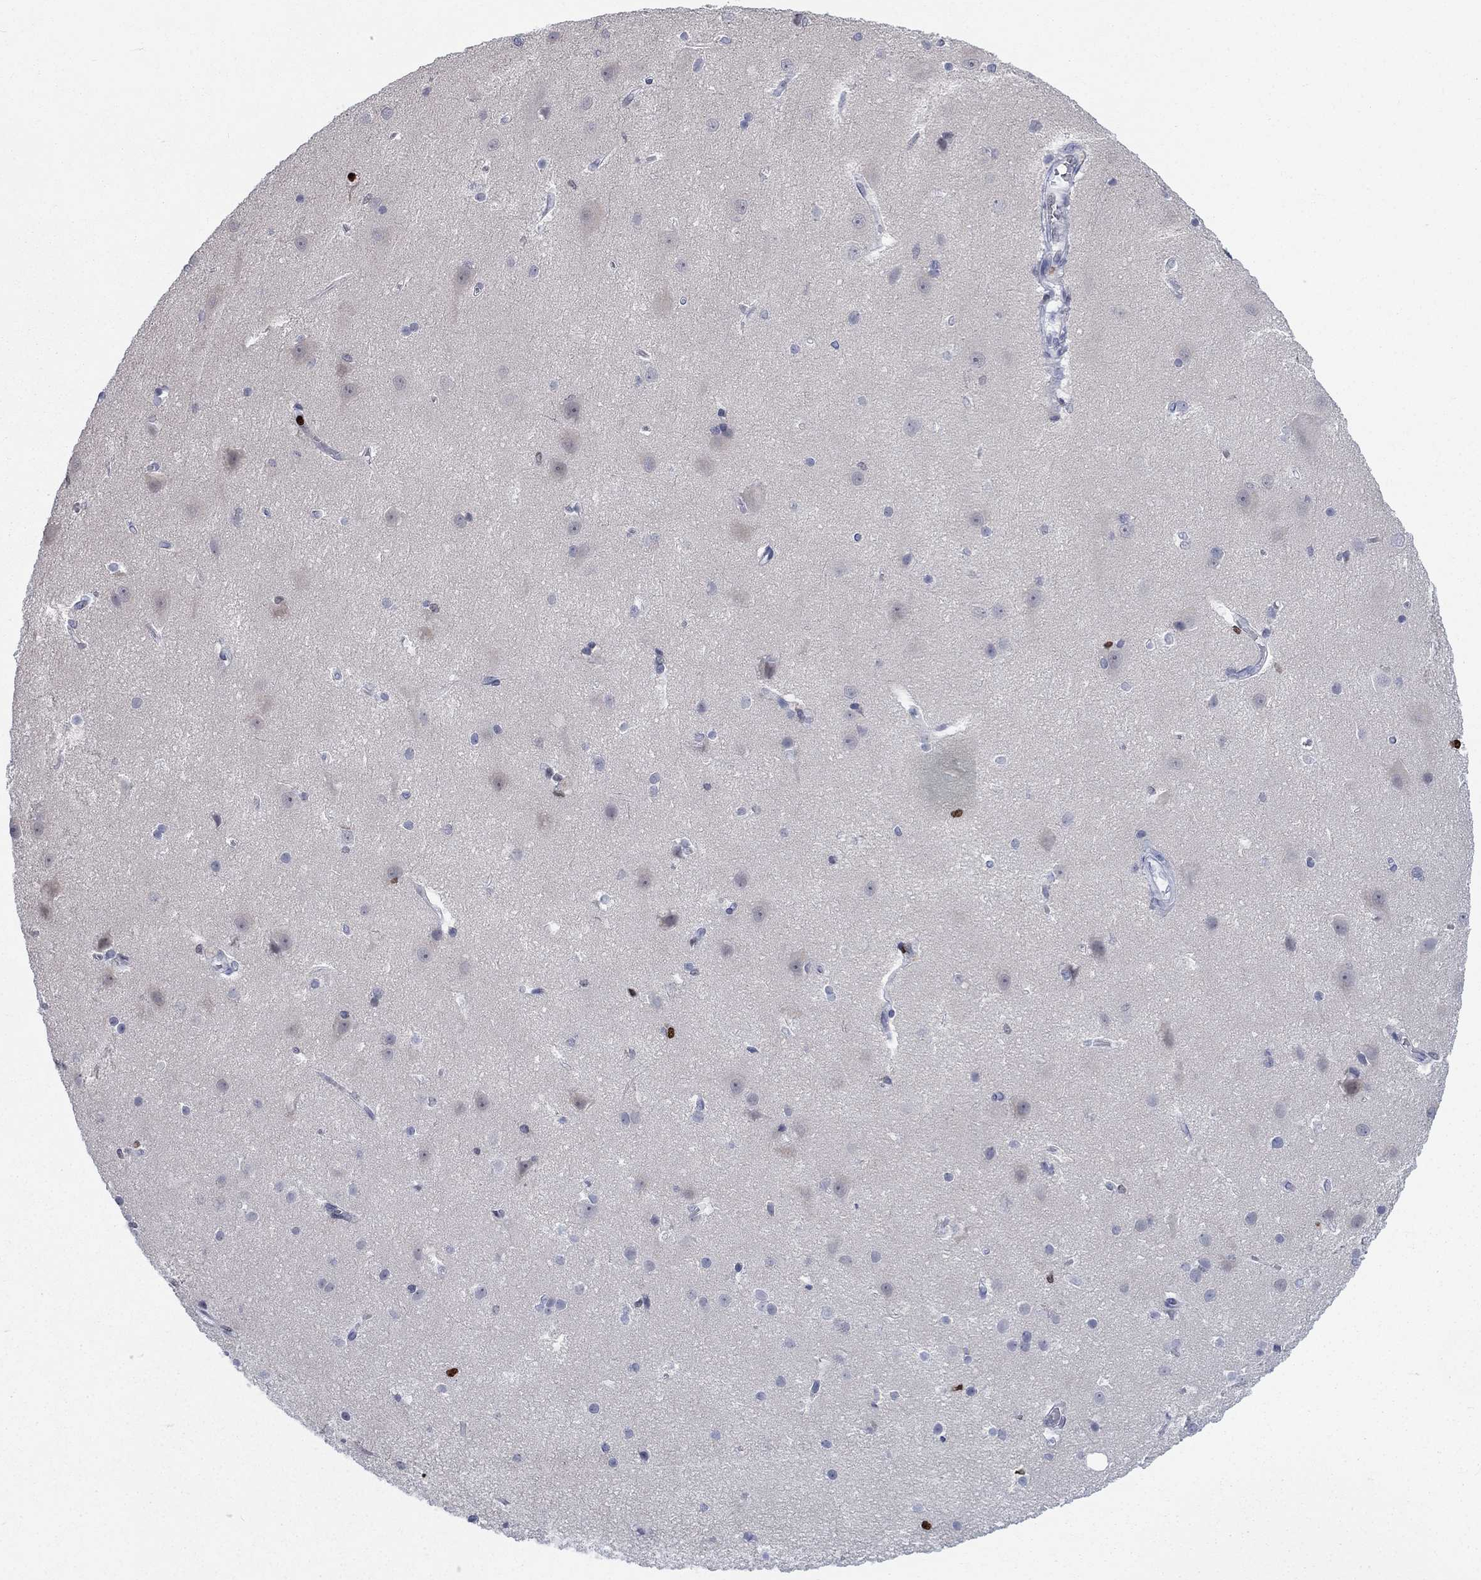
{"staining": {"intensity": "strong", "quantity": "<25%", "location": "nuclear"}, "tissue": "cerebral cortex", "cell_type": "Endothelial cells", "image_type": "normal", "snomed": [{"axis": "morphology", "description": "Normal tissue, NOS"}, {"axis": "topography", "description": "Cerebral cortex"}], "caption": "Immunohistochemical staining of unremarkable cerebral cortex reveals strong nuclear protein staining in about <25% of endothelial cells. Immunohistochemistry (ihc) stains the protein in brown and the nuclei are stained blue.", "gene": "H1", "patient": {"sex": "male", "age": 37}}